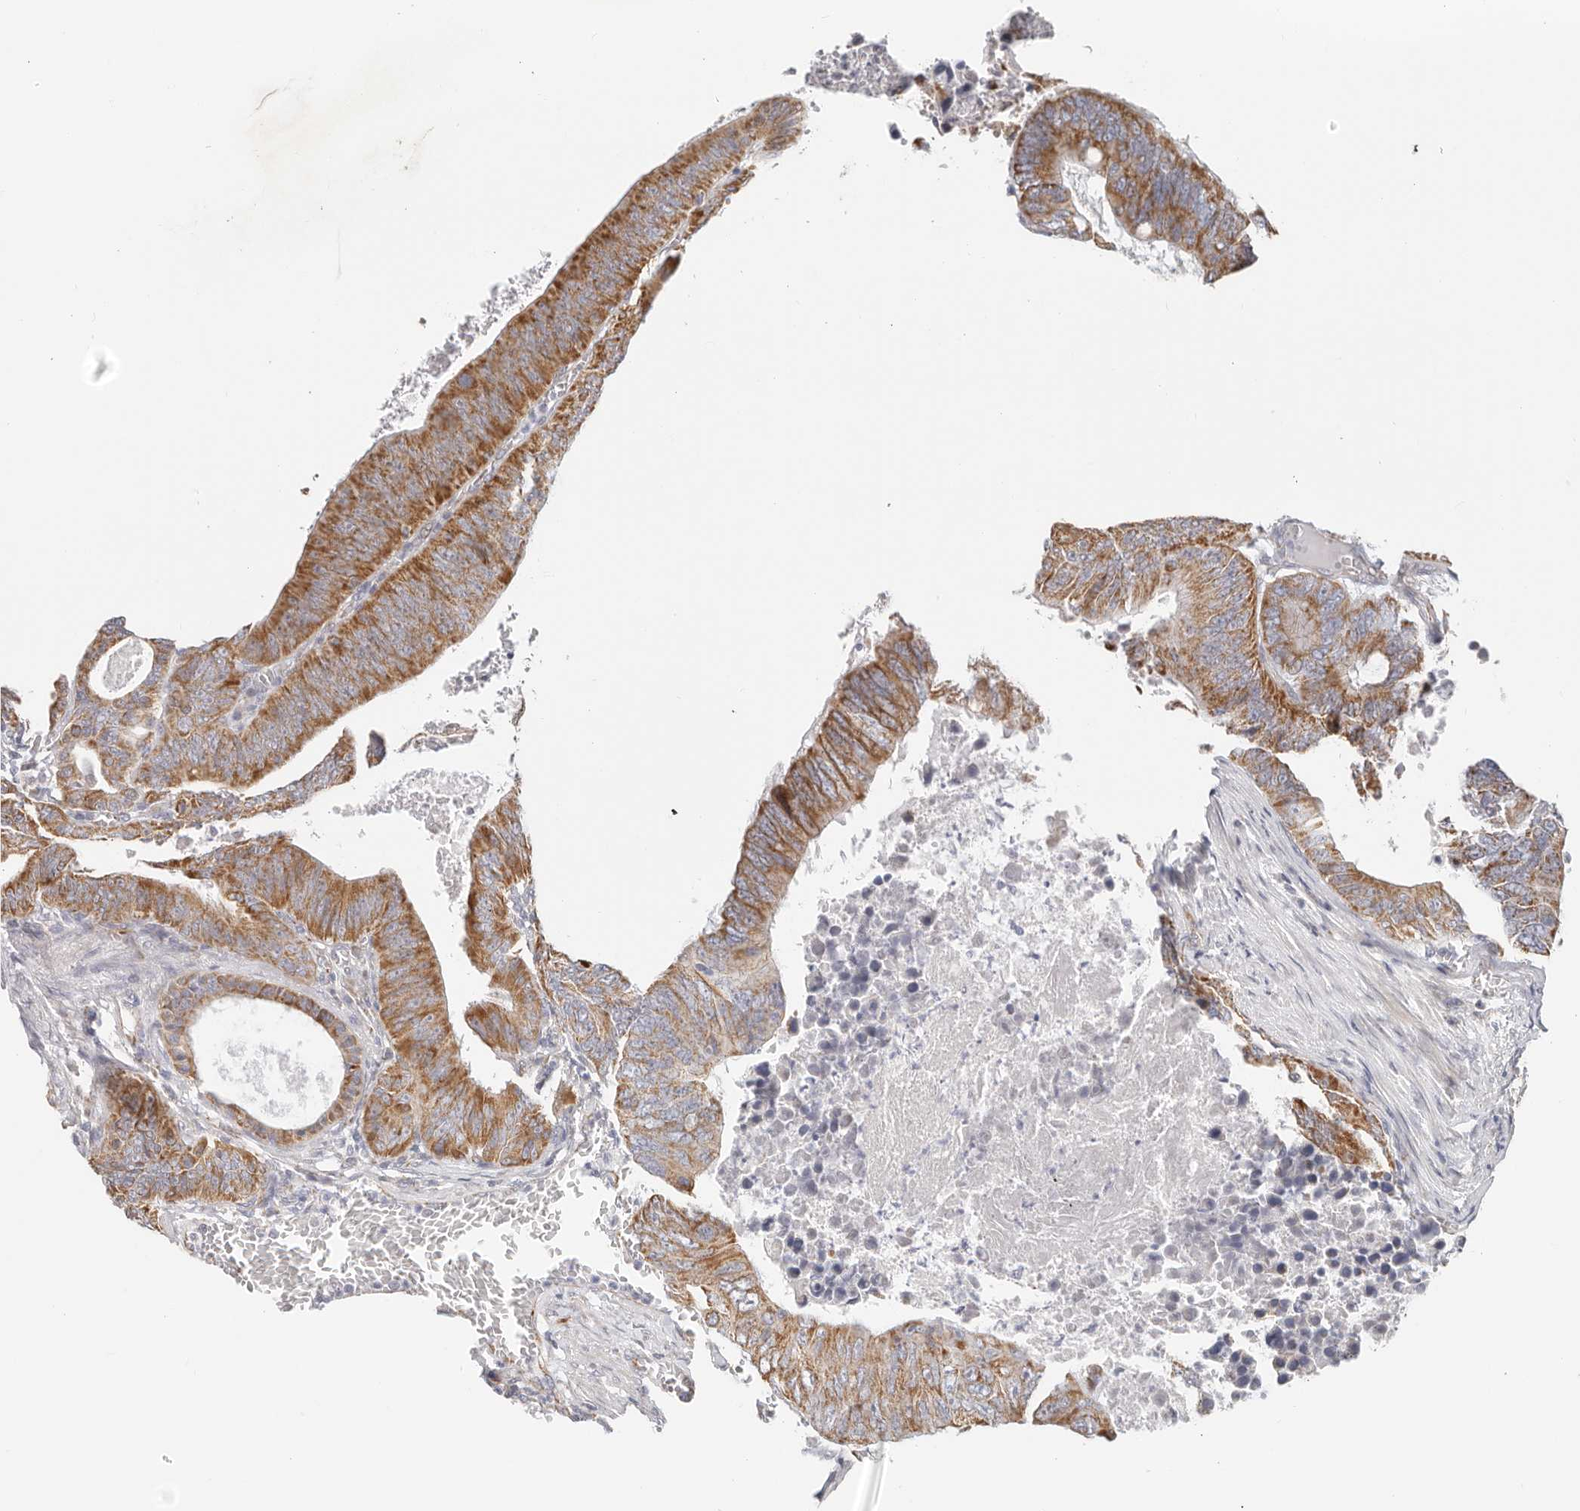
{"staining": {"intensity": "strong", "quantity": "25%-75%", "location": "cytoplasmic/membranous"}, "tissue": "colorectal cancer", "cell_type": "Tumor cells", "image_type": "cancer", "snomed": [{"axis": "morphology", "description": "Adenocarcinoma, NOS"}, {"axis": "topography", "description": "Colon"}], "caption": "Strong cytoplasmic/membranous expression for a protein is present in approximately 25%-75% of tumor cells of adenocarcinoma (colorectal) using IHC.", "gene": "AFDN", "patient": {"sex": "male", "age": 87}}